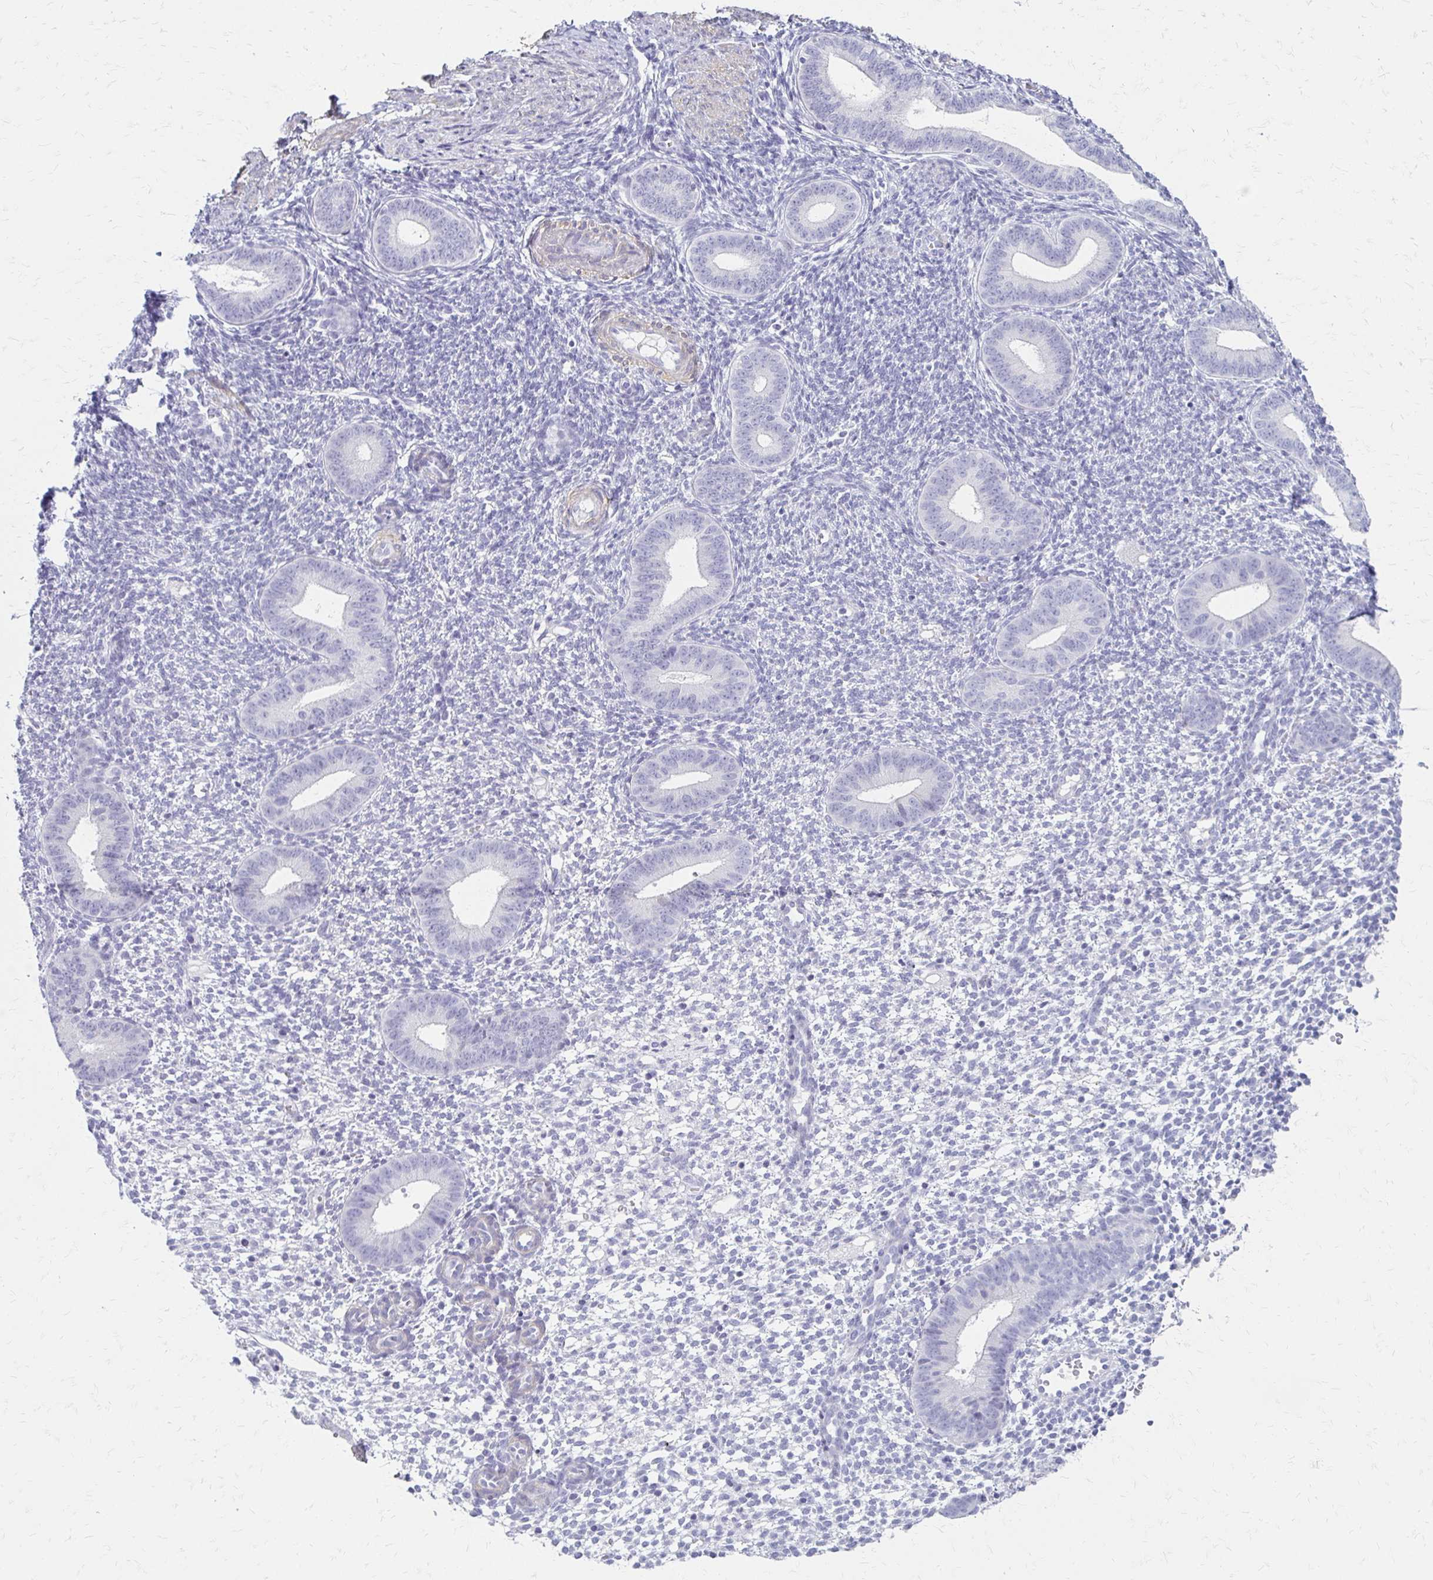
{"staining": {"intensity": "negative", "quantity": "none", "location": "none"}, "tissue": "endometrium", "cell_type": "Cells in endometrial stroma", "image_type": "normal", "snomed": [{"axis": "morphology", "description": "Normal tissue, NOS"}, {"axis": "topography", "description": "Endometrium"}], "caption": "Endometrium was stained to show a protein in brown. There is no significant positivity in cells in endometrial stroma. Brightfield microscopy of immunohistochemistry (IHC) stained with DAB (3,3'-diaminobenzidine) (brown) and hematoxylin (blue), captured at high magnification.", "gene": "IVL", "patient": {"sex": "female", "age": 40}}